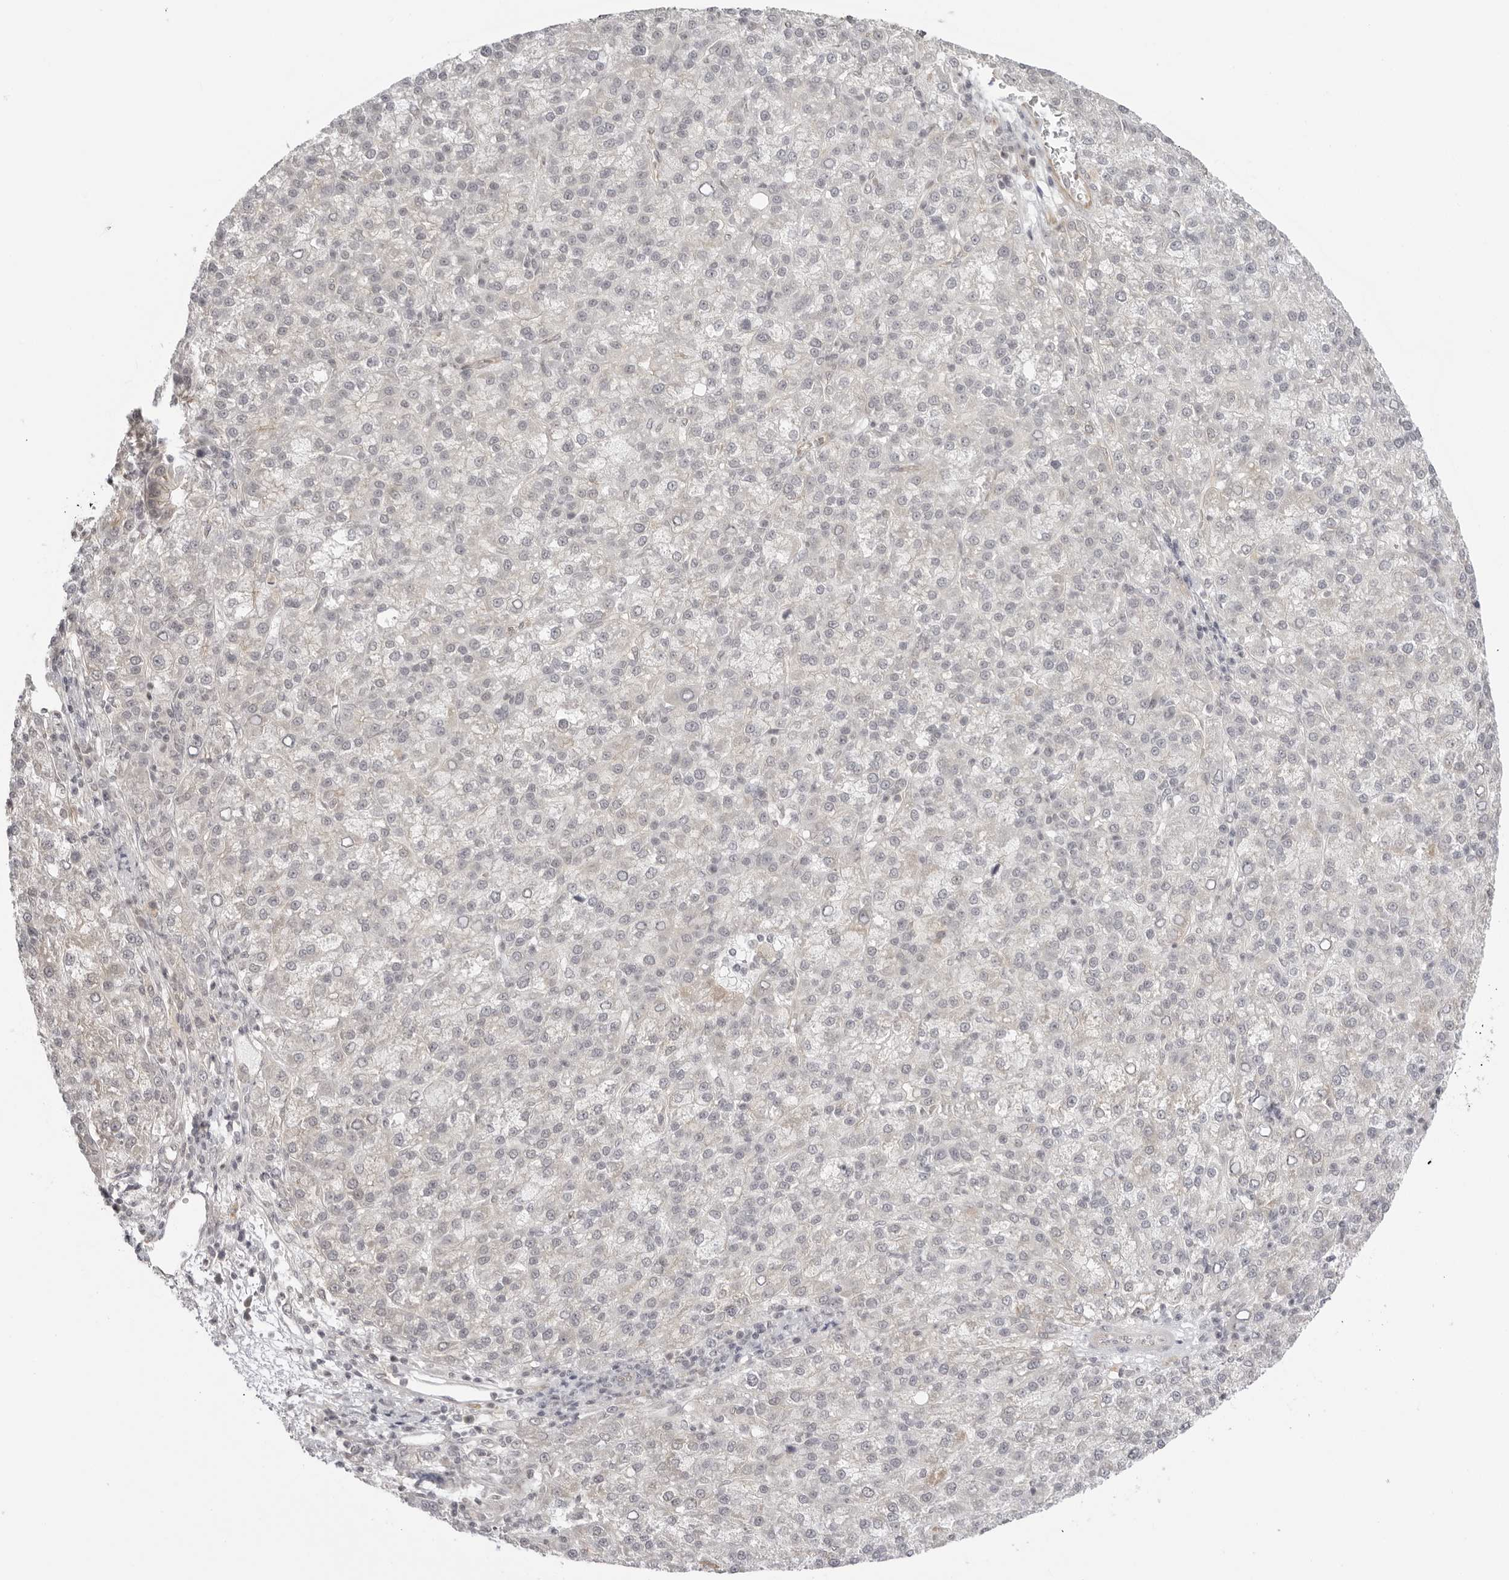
{"staining": {"intensity": "negative", "quantity": "none", "location": "none"}, "tissue": "liver cancer", "cell_type": "Tumor cells", "image_type": "cancer", "snomed": [{"axis": "morphology", "description": "Carcinoma, Hepatocellular, NOS"}, {"axis": "topography", "description": "Liver"}], "caption": "Tumor cells are negative for protein expression in human liver cancer. (DAB (3,3'-diaminobenzidine) immunohistochemistry (IHC) visualized using brightfield microscopy, high magnification).", "gene": "TRAPPC3", "patient": {"sex": "female", "age": 58}}